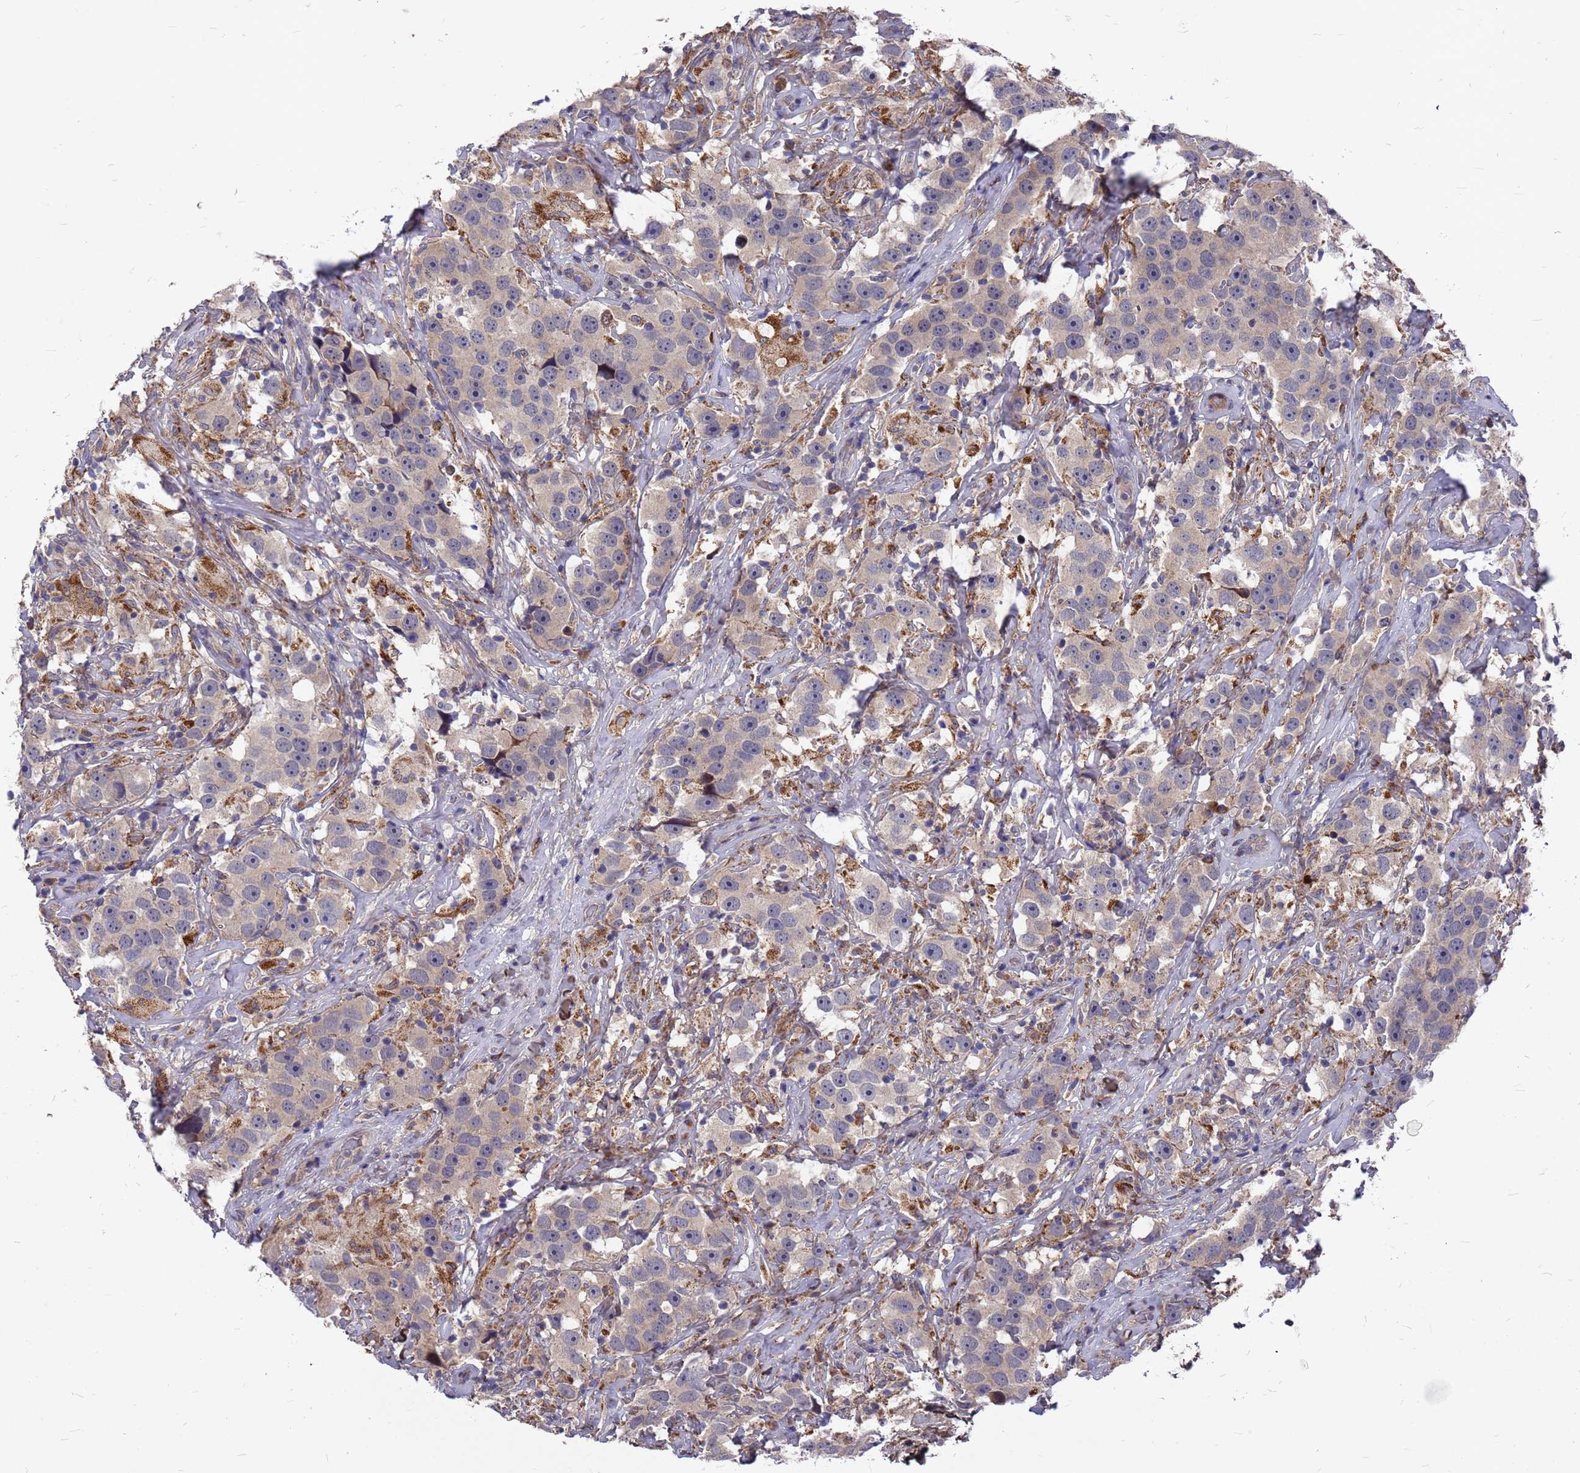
{"staining": {"intensity": "weak", "quantity": "<25%", "location": "cytoplasmic/membranous"}, "tissue": "testis cancer", "cell_type": "Tumor cells", "image_type": "cancer", "snomed": [{"axis": "morphology", "description": "Seminoma, NOS"}, {"axis": "topography", "description": "Testis"}], "caption": "This is an immunohistochemistry (IHC) micrograph of testis cancer (seminoma). There is no positivity in tumor cells.", "gene": "ZNF717", "patient": {"sex": "male", "age": 49}}